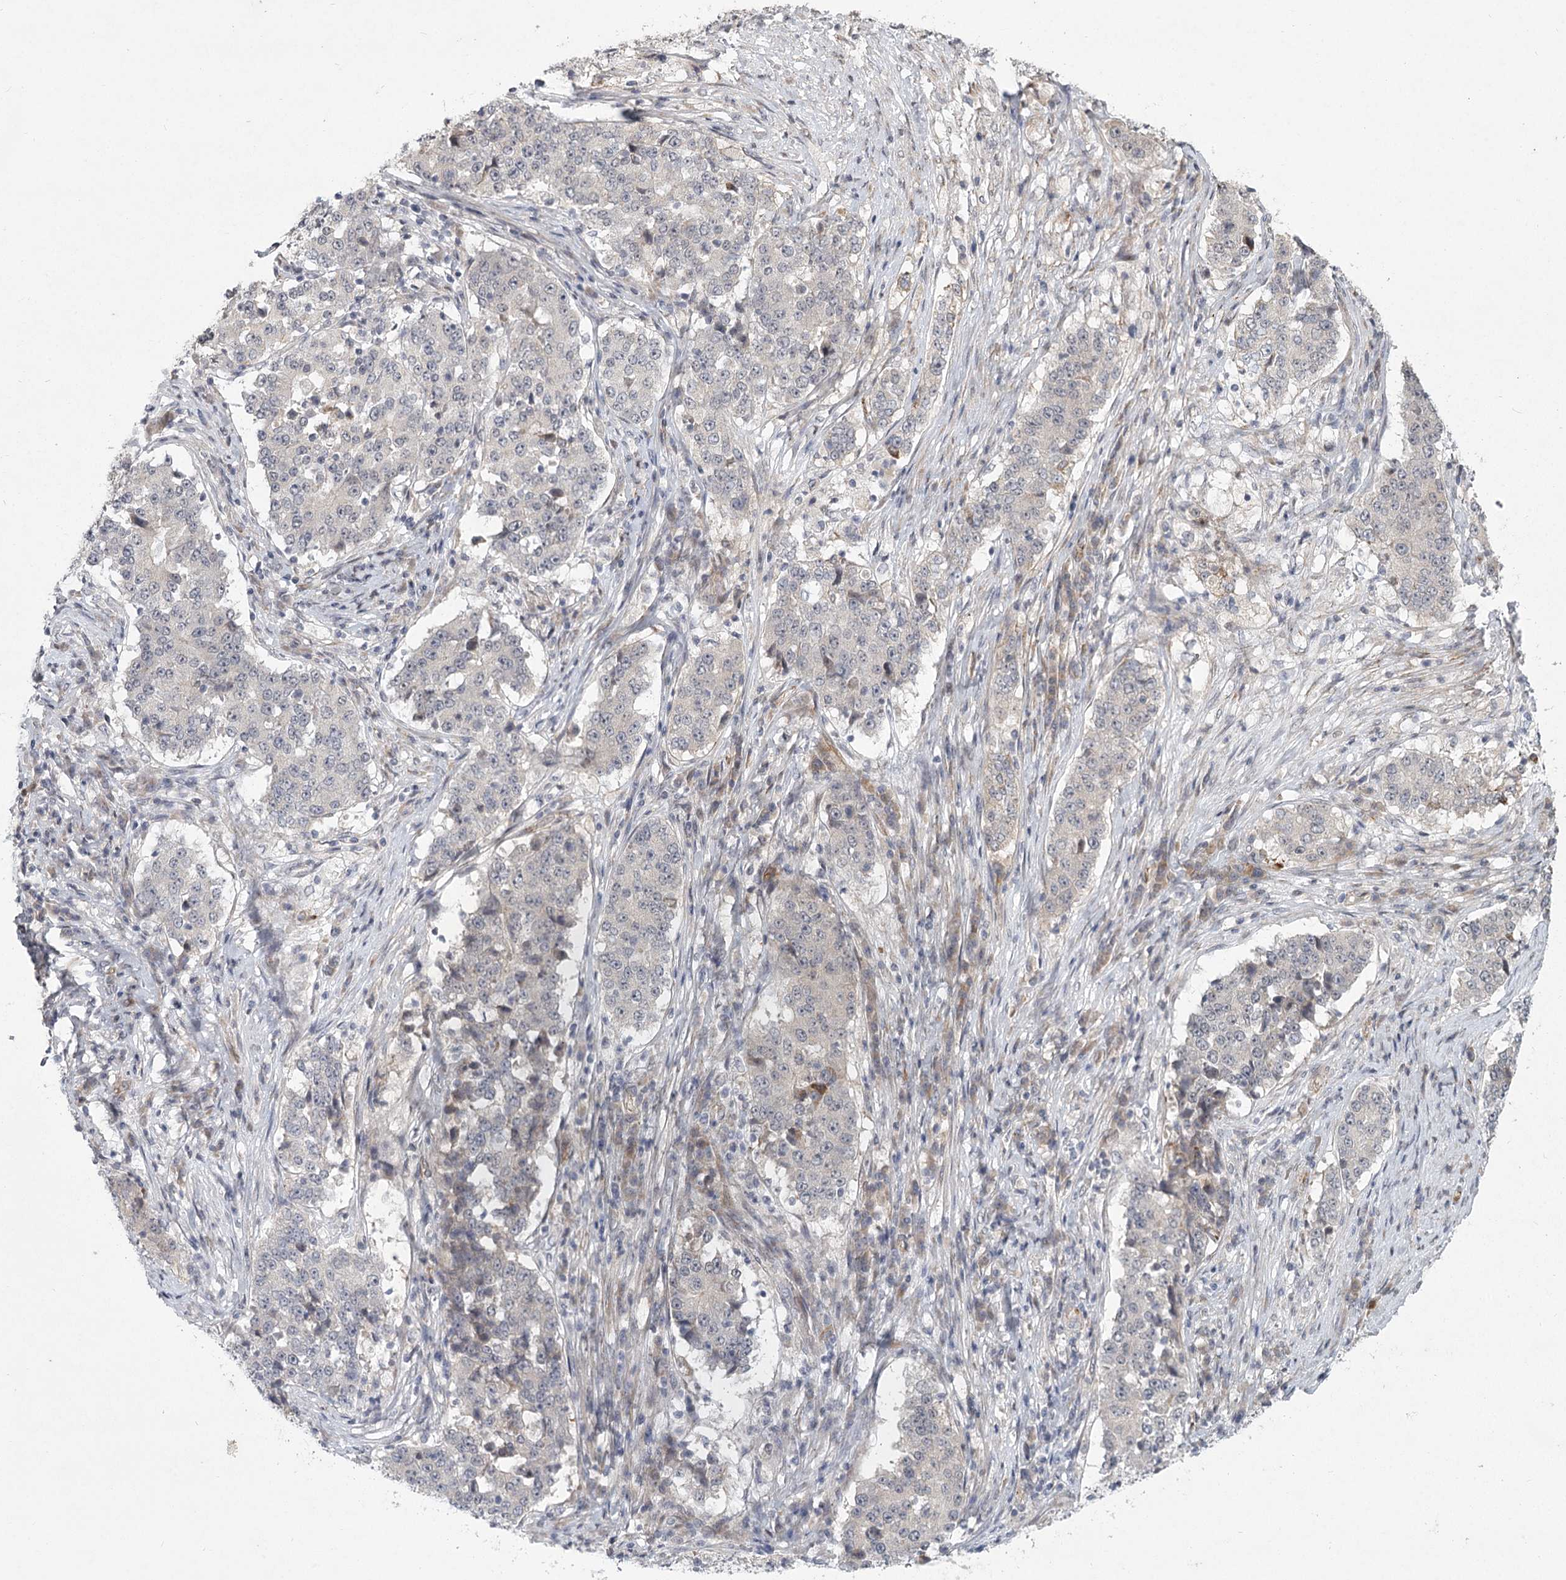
{"staining": {"intensity": "negative", "quantity": "none", "location": "none"}, "tissue": "stomach cancer", "cell_type": "Tumor cells", "image_type": "cancer", "snomed": [{"axis": "morphology", "description": "Adenocarcinoma, NOS"}, {"axis": "topography", "description": "Stomach"}], "caption": "High power microscopy photomicrograph of an IHC photomicrograph of stomach cancer (adenocarcinoma), revealing no significant expression in tumor cells.", "gene": "MEPE", "patient": {"sex": "male", "age": 59}}